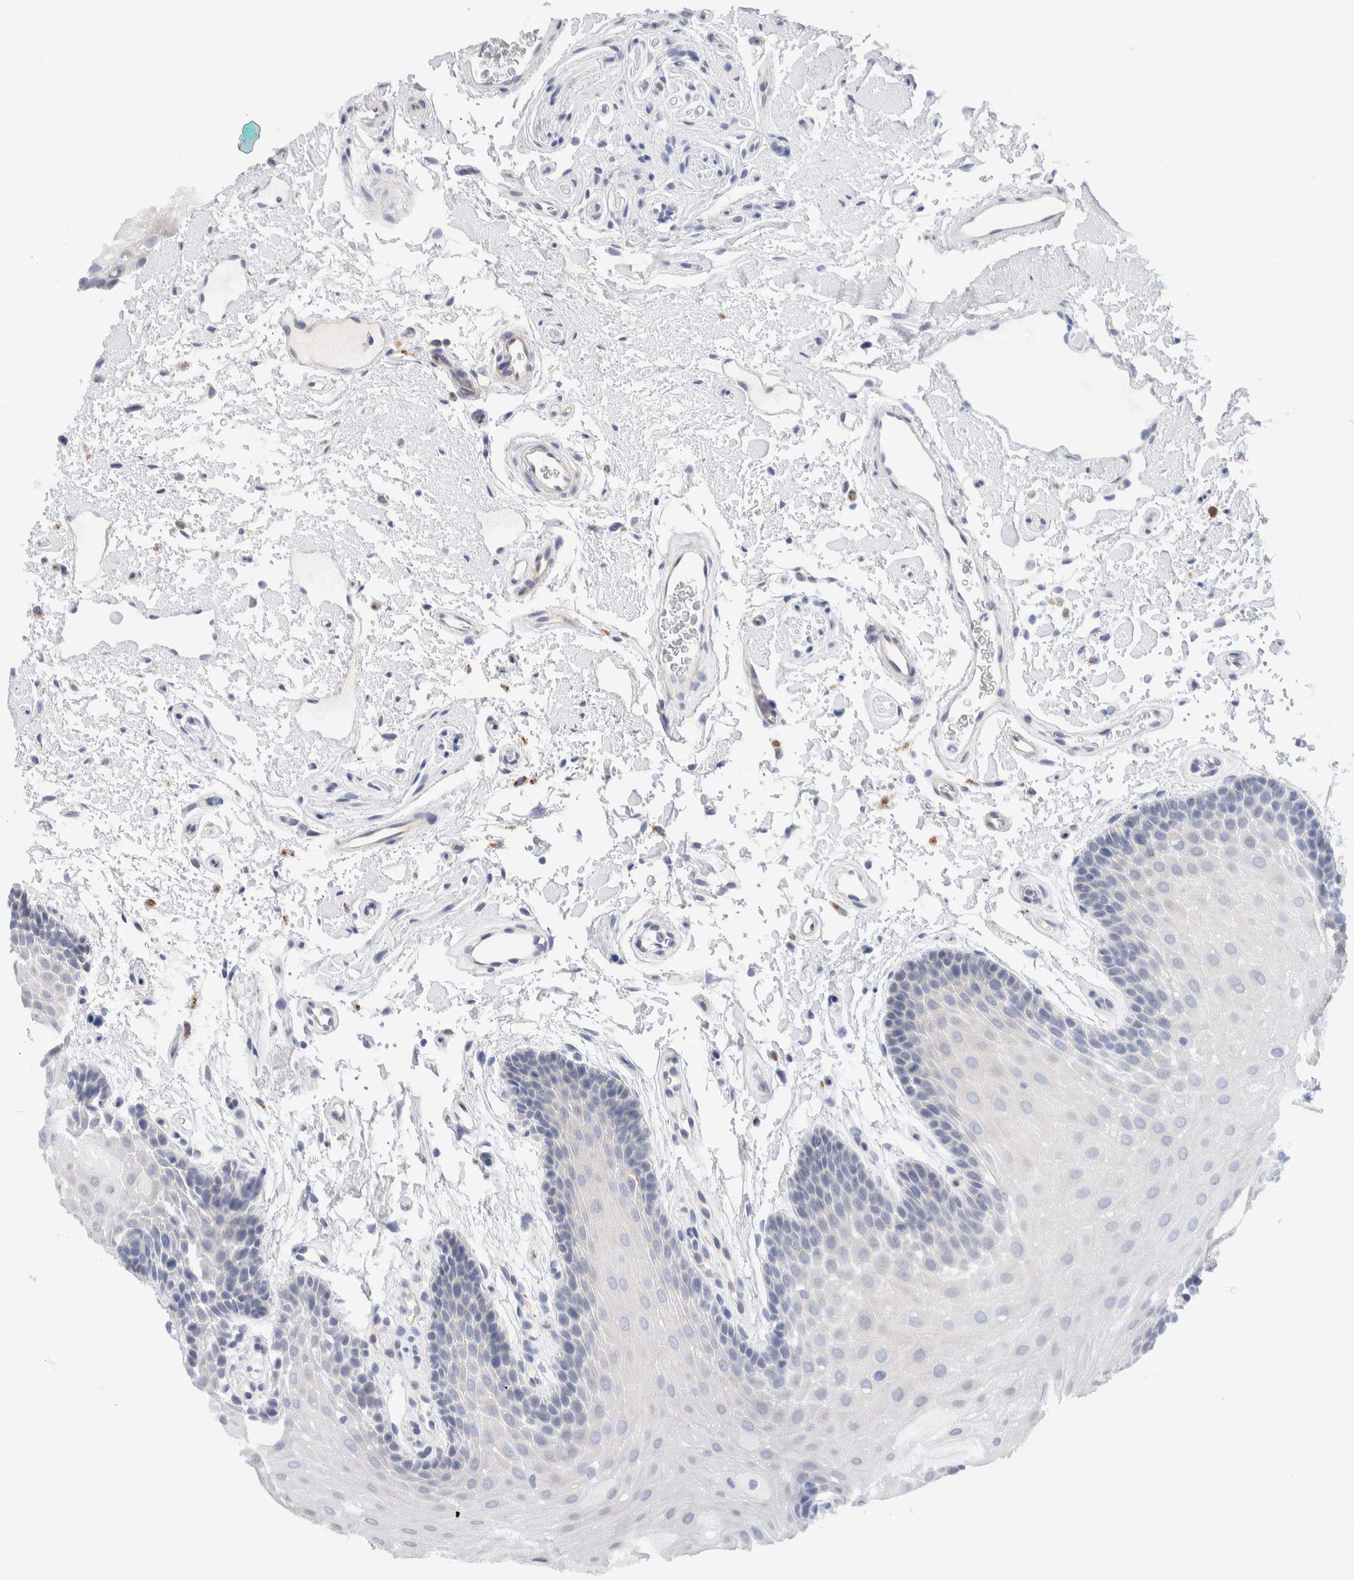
{"staining": {"intensity": "negative", "quantity": "none", "location": "none"}, "tissue": "oral mucosa", "cell_type": "Squamous epithelial cells", "image_type": "normal", "snomed": [{"axis": "morphology", "description": "Normal tissue, NOS"}, {"axis": "topography", "description": "Oral tissue"}], "caption": "High power microscopy histopathology image of an immunohistochemistry histopathology image of benign oral mucosa, revealing no significant staining in squamous epithelial cells. (Immunohistochemistry (ihc), brightfield microscopy, high magnification).", "gene": "METRNL", "patient": {"sex": "male", "age": 62}}